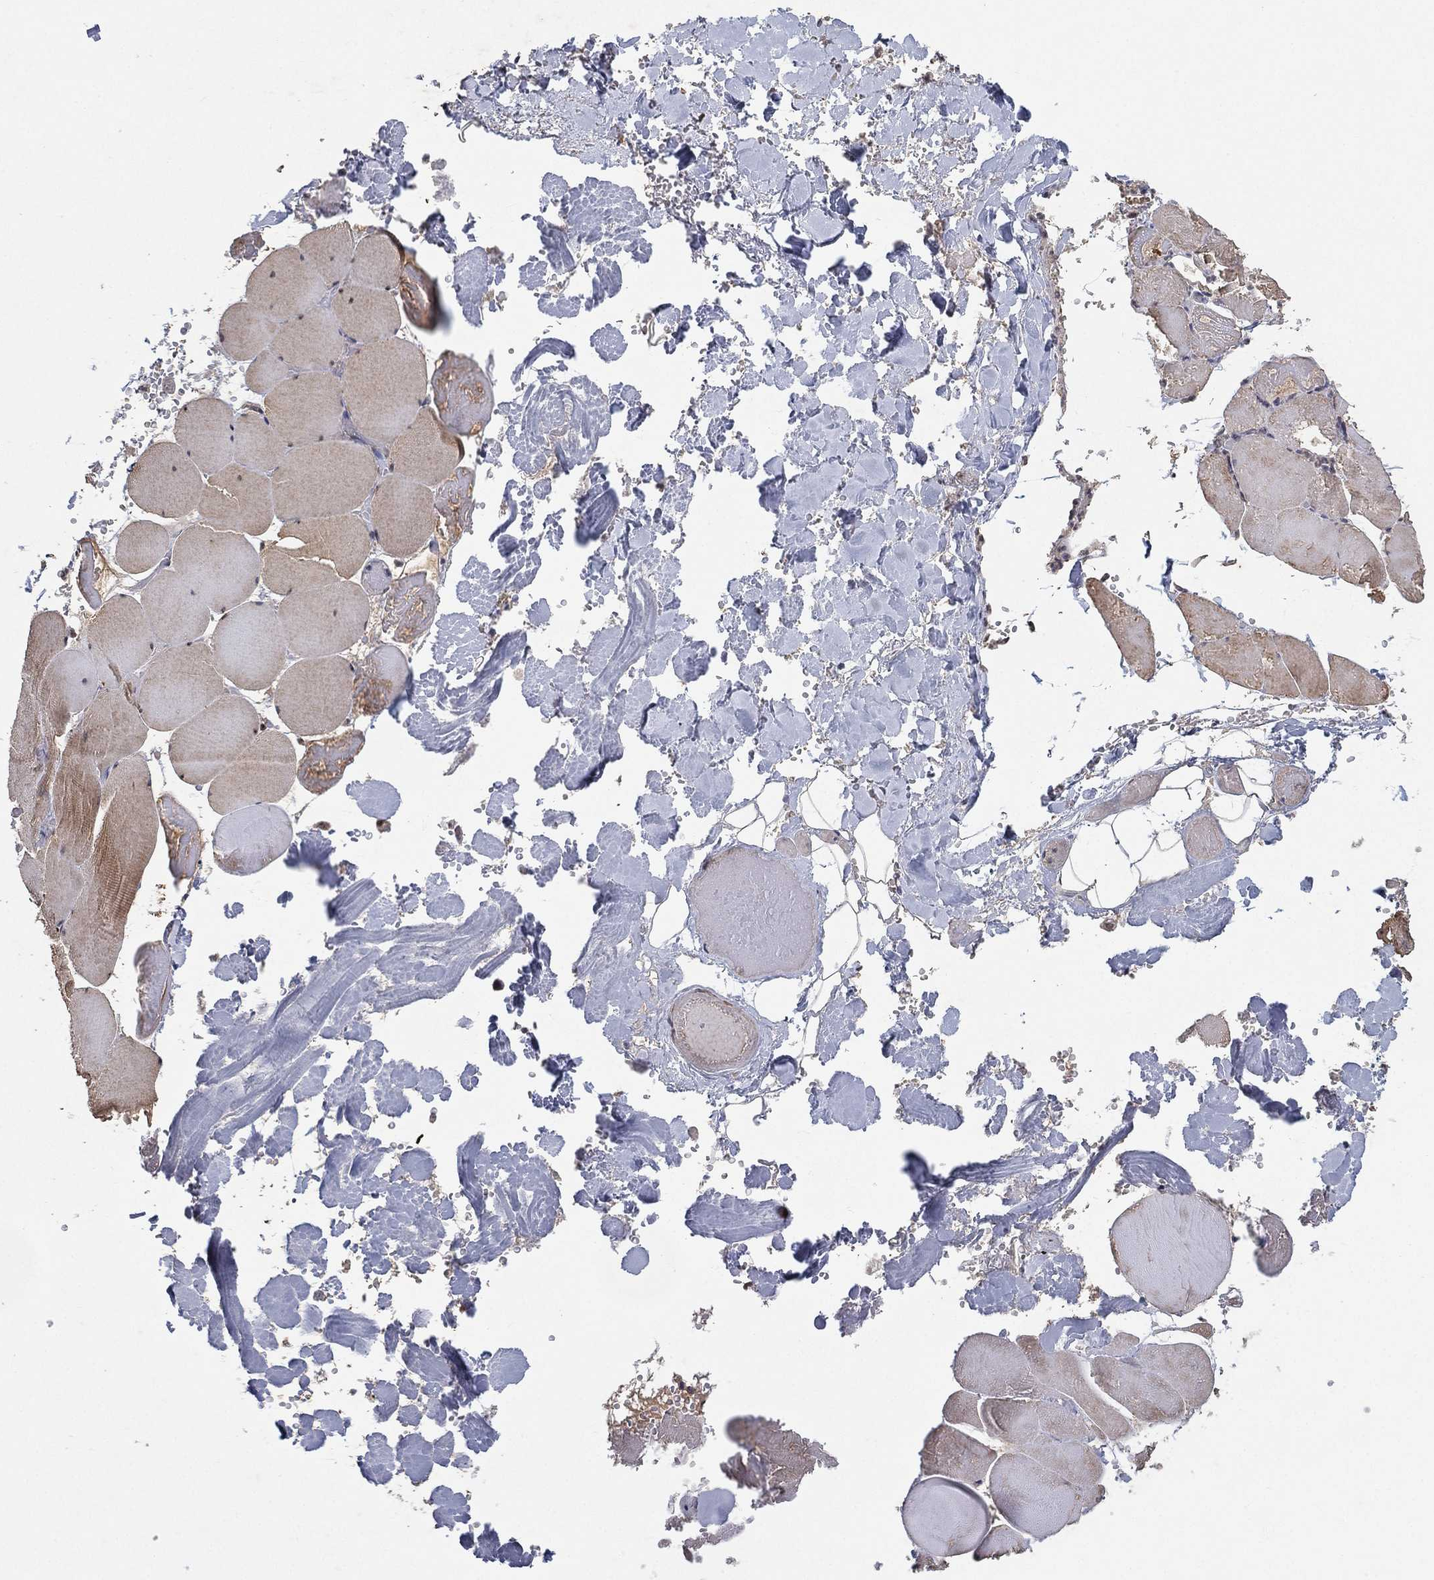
{"staining": {"intensity": "weak", "quantity": "25%-75%", "location": "cytoplasmic/membranous"}, "tissue": "skeletal muscle", "cell_type": "Myocytes", "image_type": "normal", "snomed": [{"axis": "morphology", "description": "Normal tissue, NOS"}, {"axis": "morphology", "description": "Malignant melanoma, Metastatic site"}, {"axis": "topography", "description": "Skeletal muscle"}], "caption": "Human skeletal muscle stained with a protein marker exhibits weak staining in myocytes.", "gene": "NELFCD", "patient": {"sex": "male", "age": 50}}